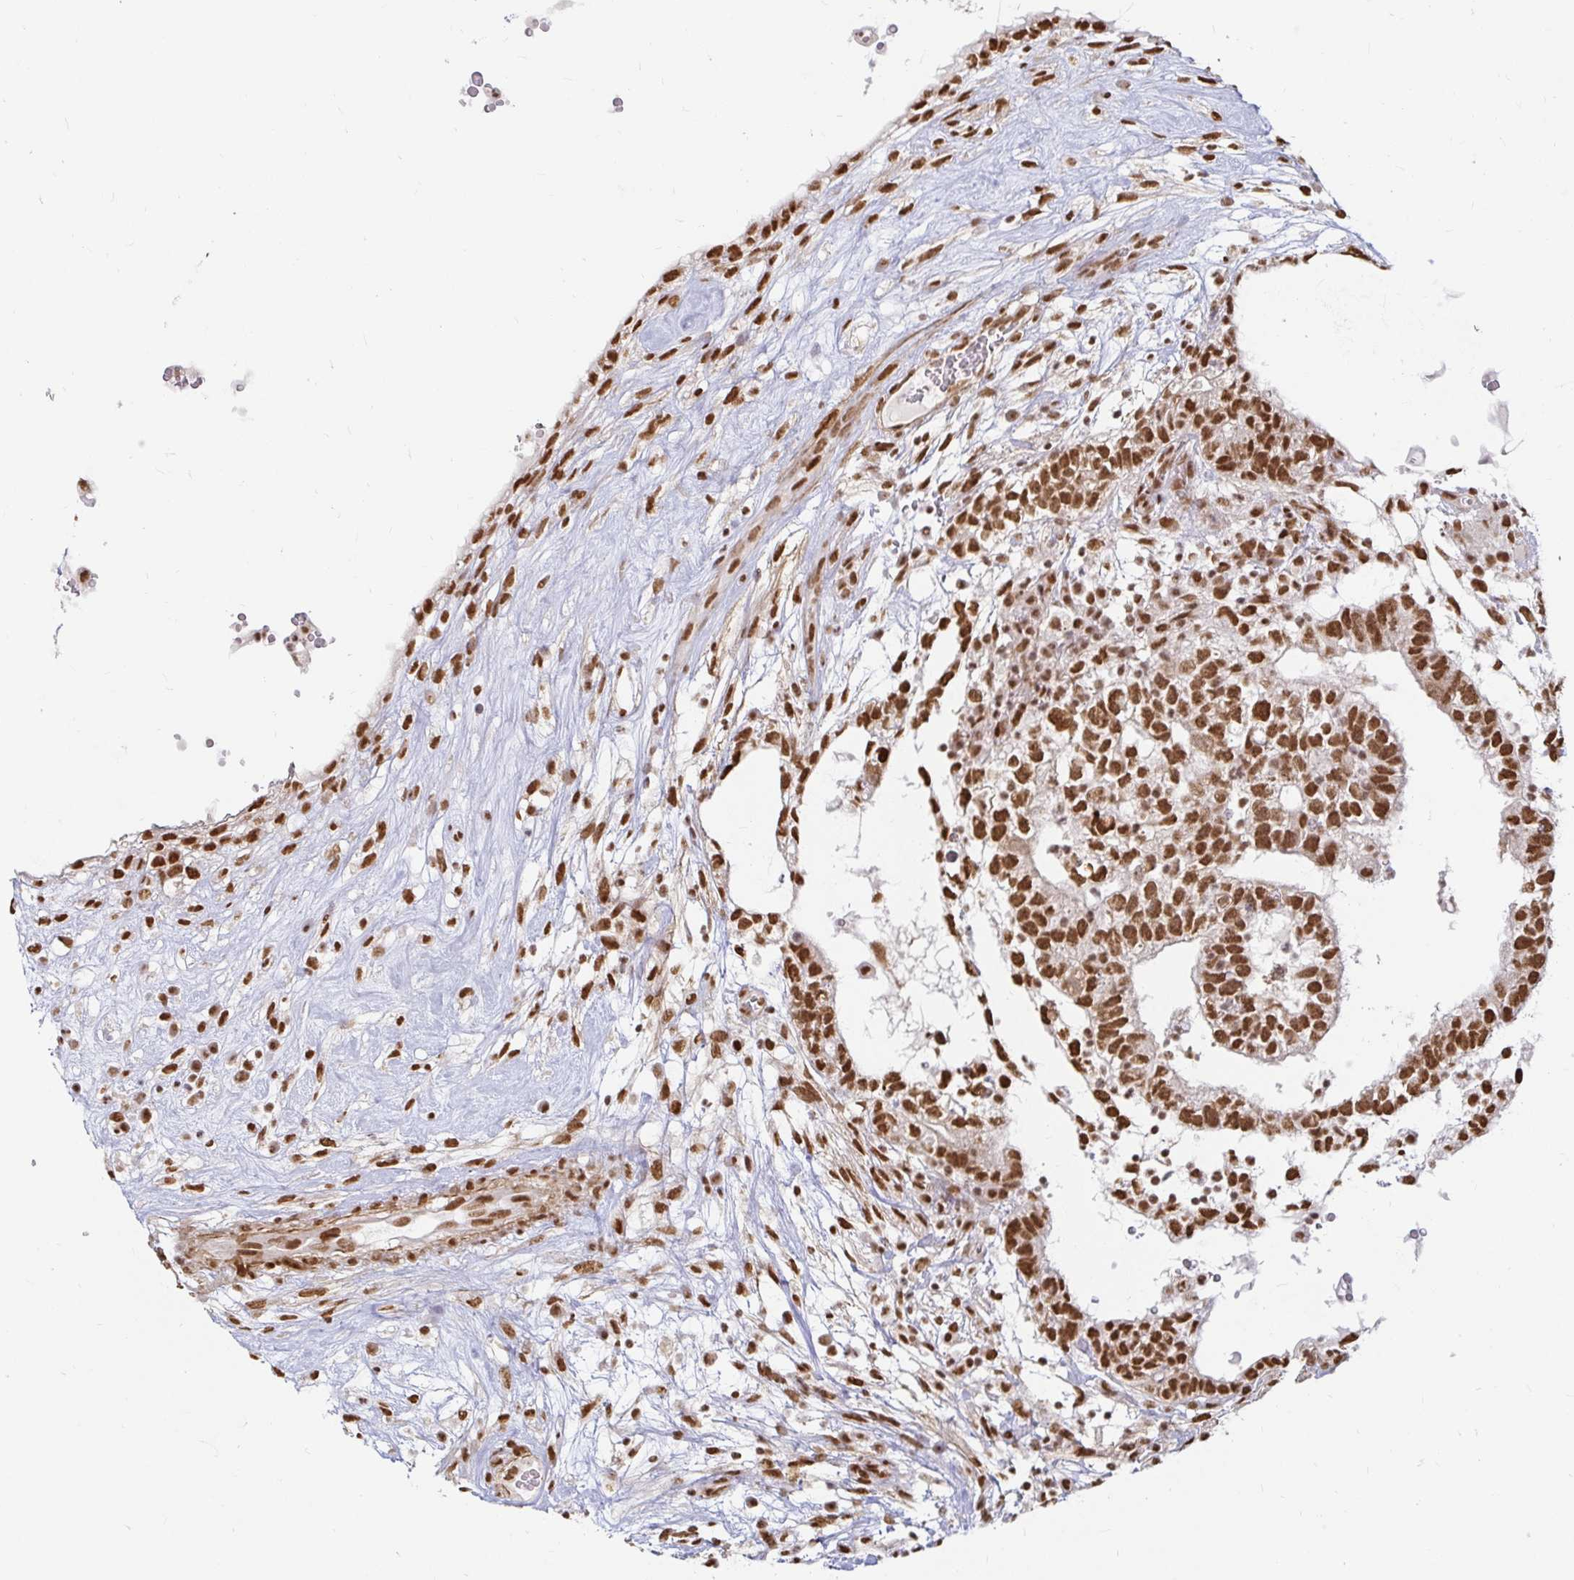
{"staining": {"intensity": "strong", "quantity": ">75%", "location": "nuclear"}, "tissue": "testis cancer", "cell_type": "Tumor cells", "image_type": "cancer", "snomed": [{"axis": "morphology", "description": "Carcinoma, Embryonal, NOS"}, {"axis": "topography", "description": "Testis"}], "caption": "A brown stain labels strong nuclear positivity of a protein in human testis embryonal carcinoma tumor cells.", "gene": "HNRNPU", "patient": {"sex": "male", "age": 32}}